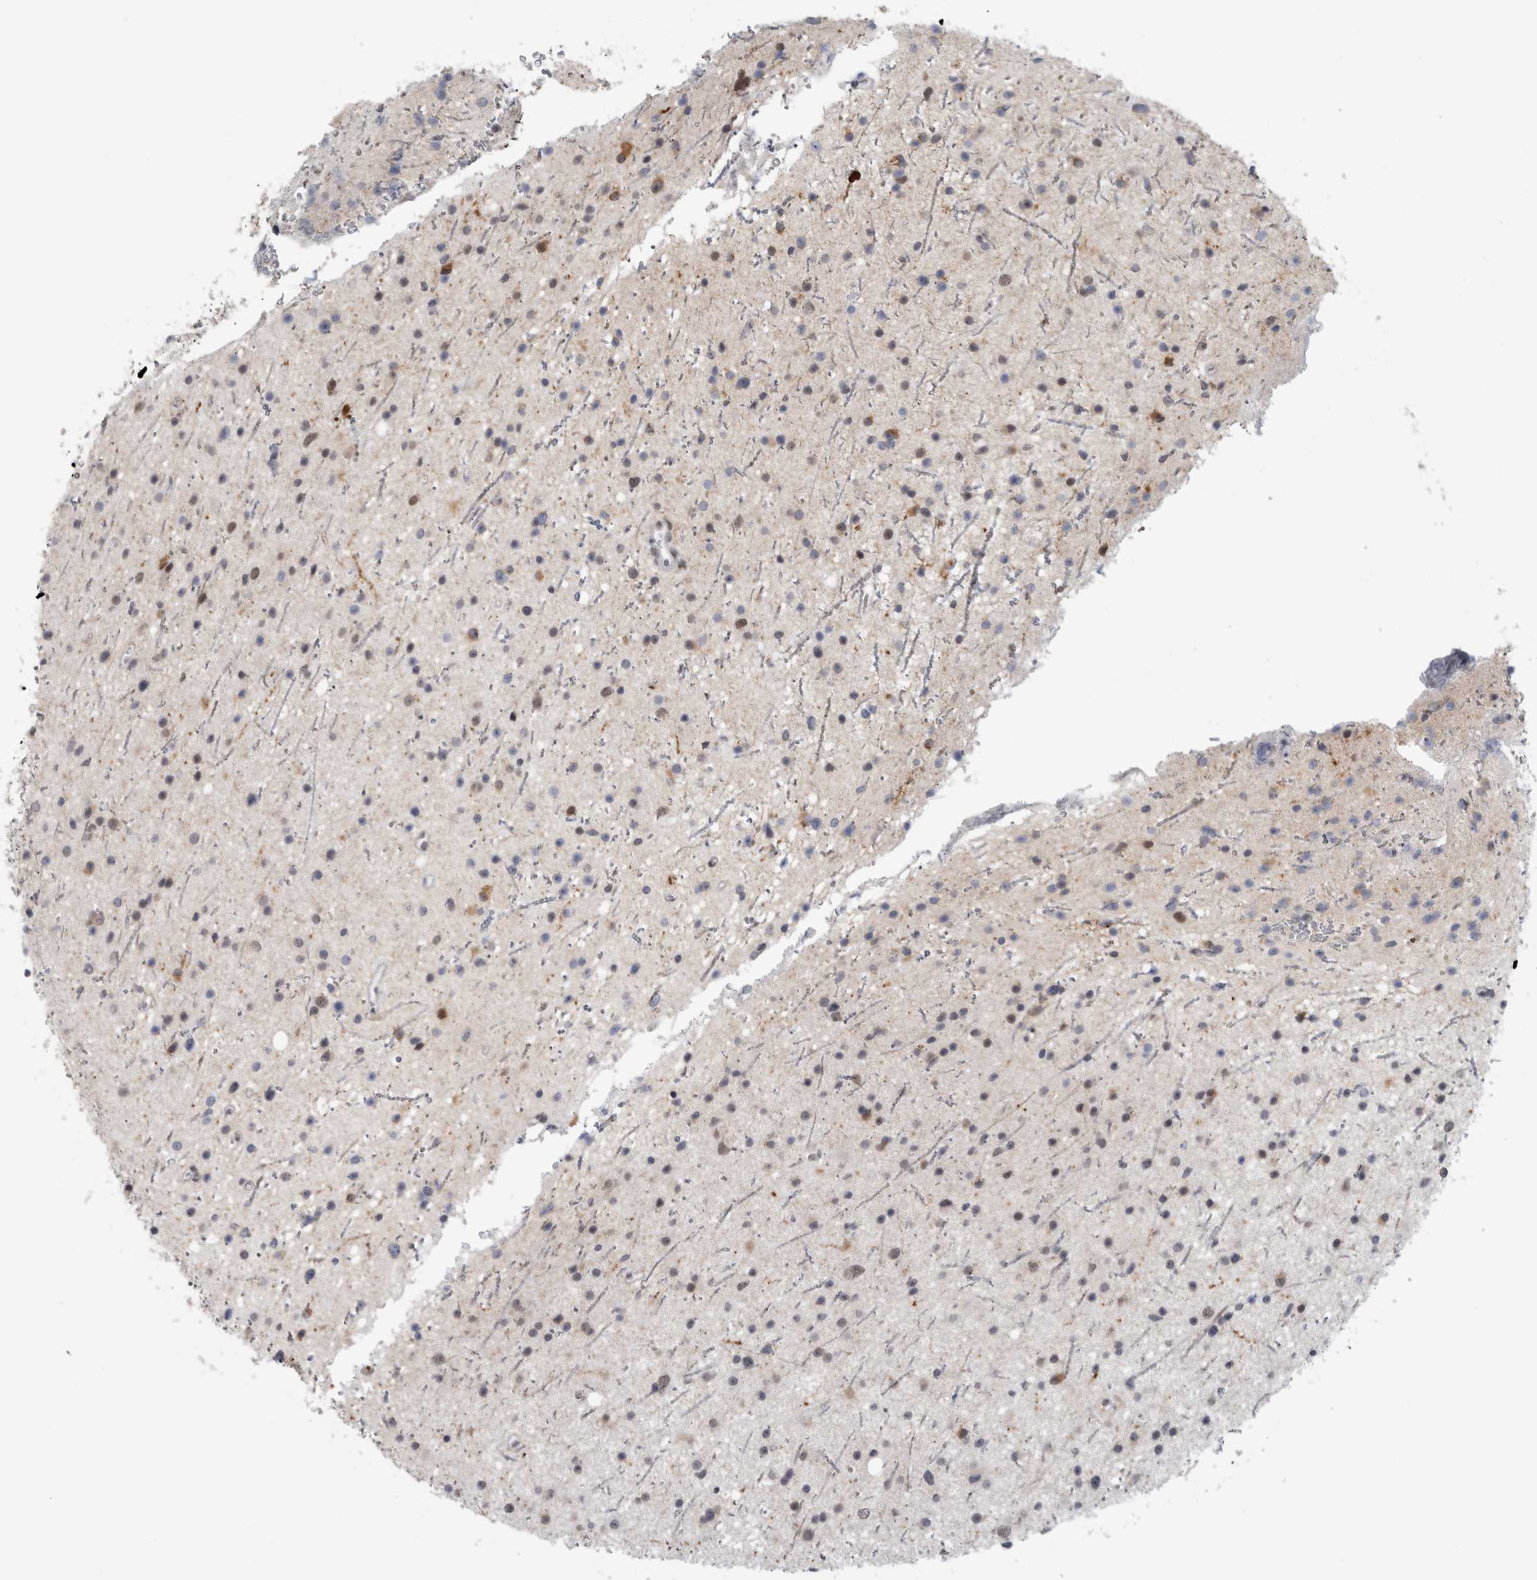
{"staining": {"intensity": "negative", "quantity": "none", "location": "none"}, "tissue": "glioma", "cell_type": "Tumor cells", "image_type": "cancer", "snomed": [{"axis": "morphology", "description": "Glioma, malignant, Low grade"}, {"axis": "topography", "description": "Cerebral cortex"}], "caption": "IHC of glioma reveals no positivity in tumor cells. (DAB (3,3'-diaminobenzidine) immunohistochemistry (IHC) visualized using brightfield microscopy, high magnification).", "gene": "TMEM242", "patient": {"sex": "female", "age": 39}}